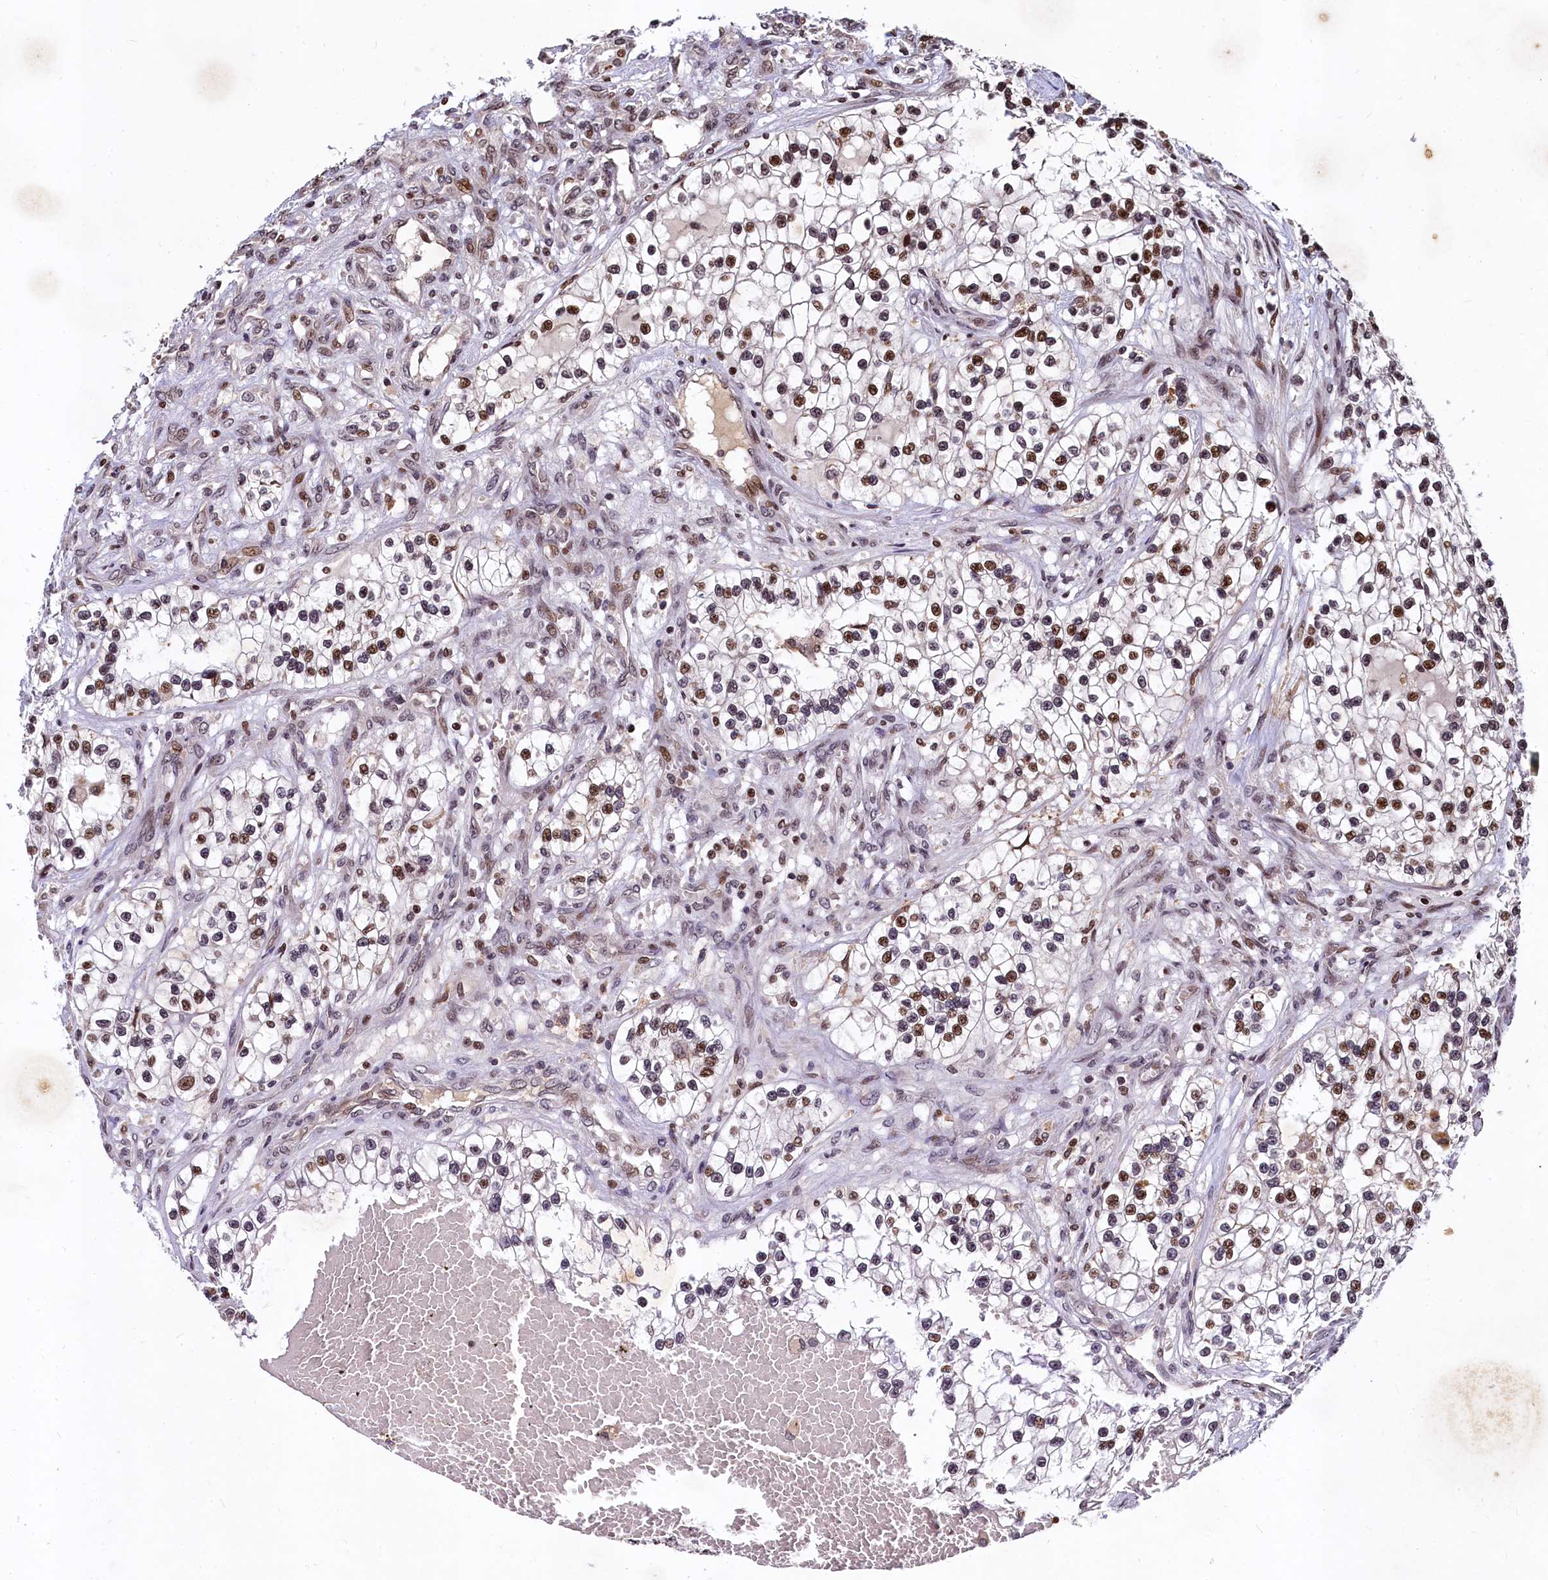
{"staining": {"intensity": "moderate", "quantity": "25%-75%", "location": "nuclear"}, "tissue": "renal cancer", "cell_type": "Tumor cells", "image_type": "cancer", "snomed": [{"axis": "morphology", "description": "Adenocarcinoma, NOS"}, {"axis": "topography", "description": "Kidney"}], "caption": "Brown immunohistochemical staining in adenocarcinoma (renal) shows moderate nuclear staining in approximately 25%-75% of tumor cells.", "gene": "FAM217B", "patient": {"sex": "female", "age": 57}}